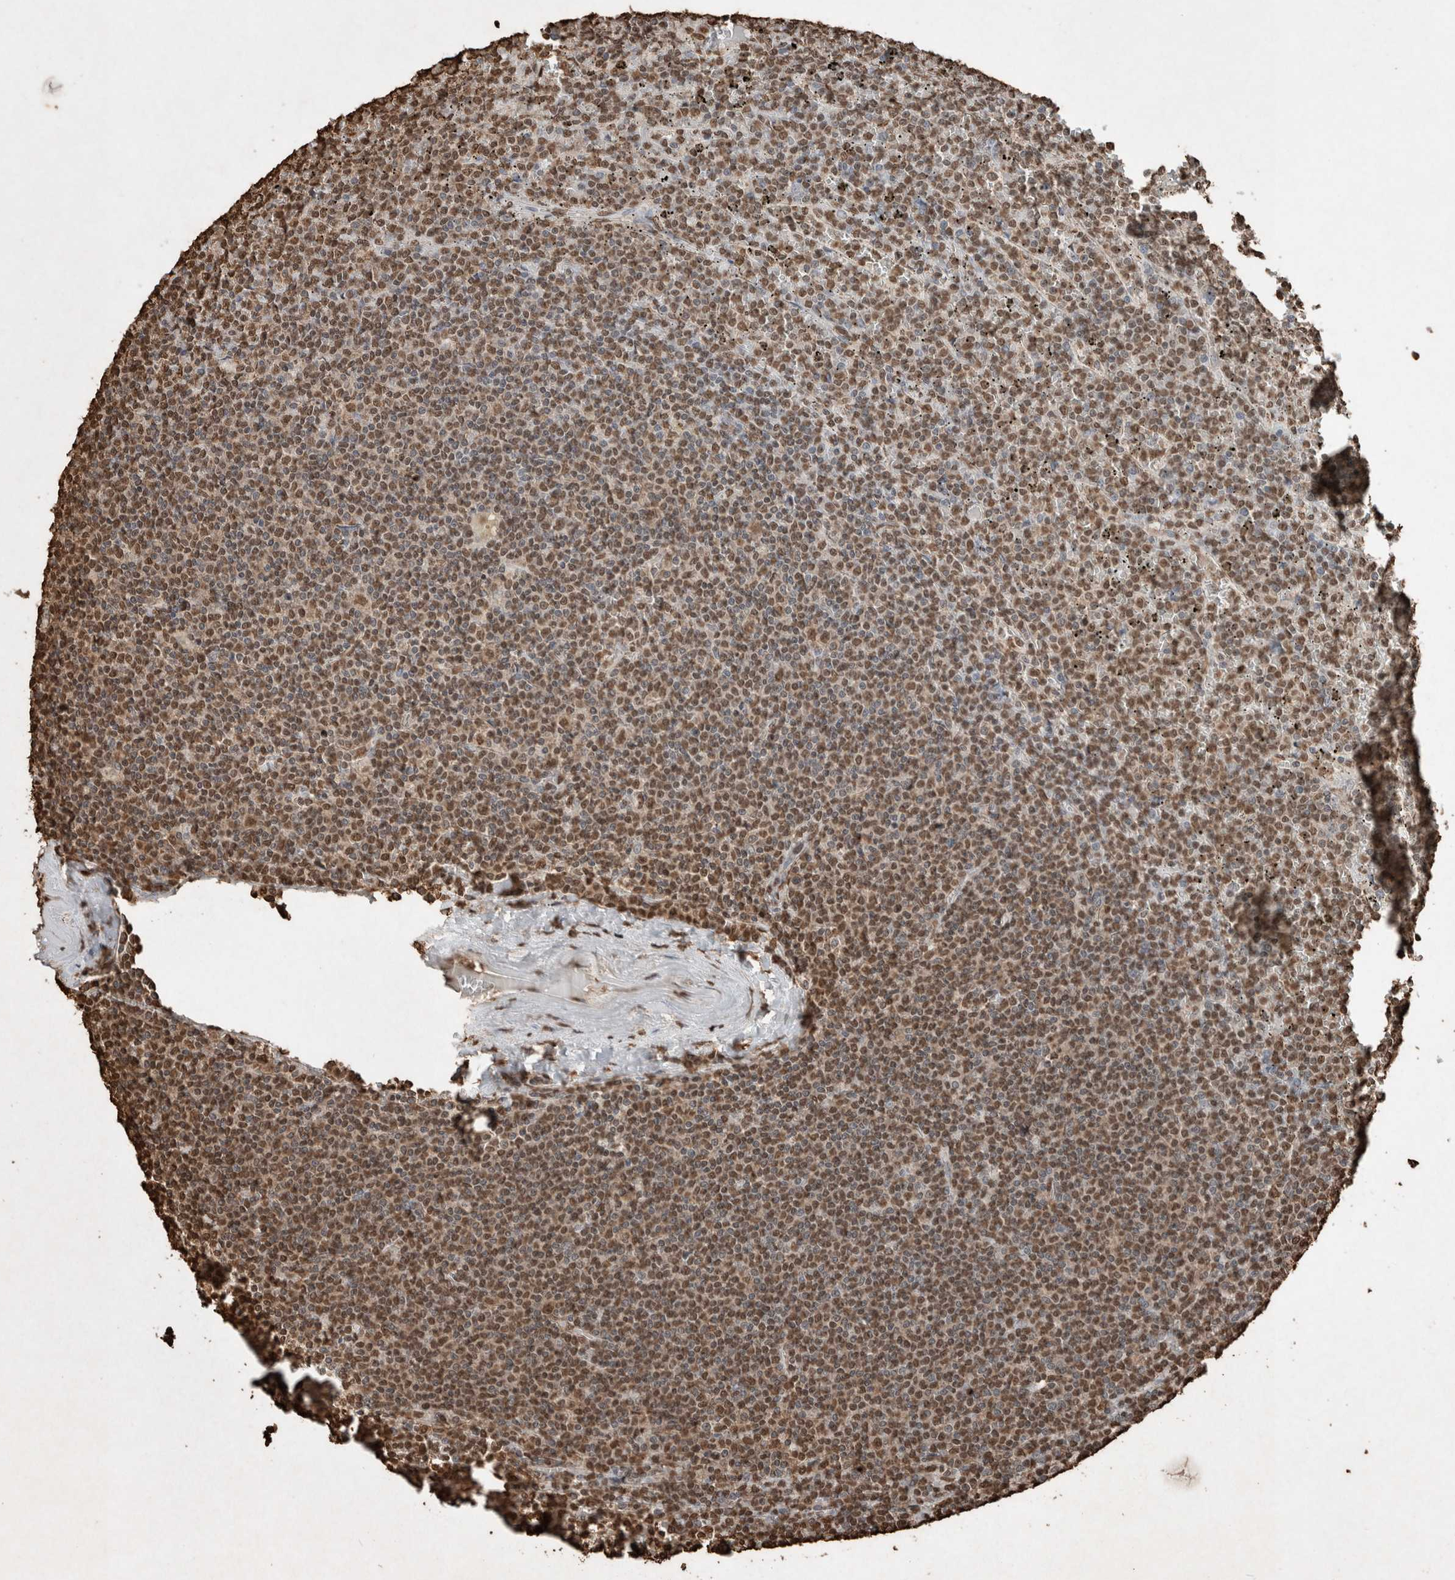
{"staining": {"intensity": "moderate", "quantity": ">75%", "location": "nuclear"}, "tissue": "lymphoma", "cell_type": "Tumor cells", "image_type": "cancer", "snomed": [{"axis": "morphology", "description": "Malignant lymphoma, non-Hodgkin's type, Low grade"}, {"axis": "topography", "description": "Spleen"}], "caption": "This image displays immunohistochemistry staining of malignant lymphoma, non-Hodgkin's type (low-grade), with medium moderate nuclear staining in approximately >75% of tumor cells.", "gene": "FSTL3", "patient": {"sex": "female", "age": 19}}